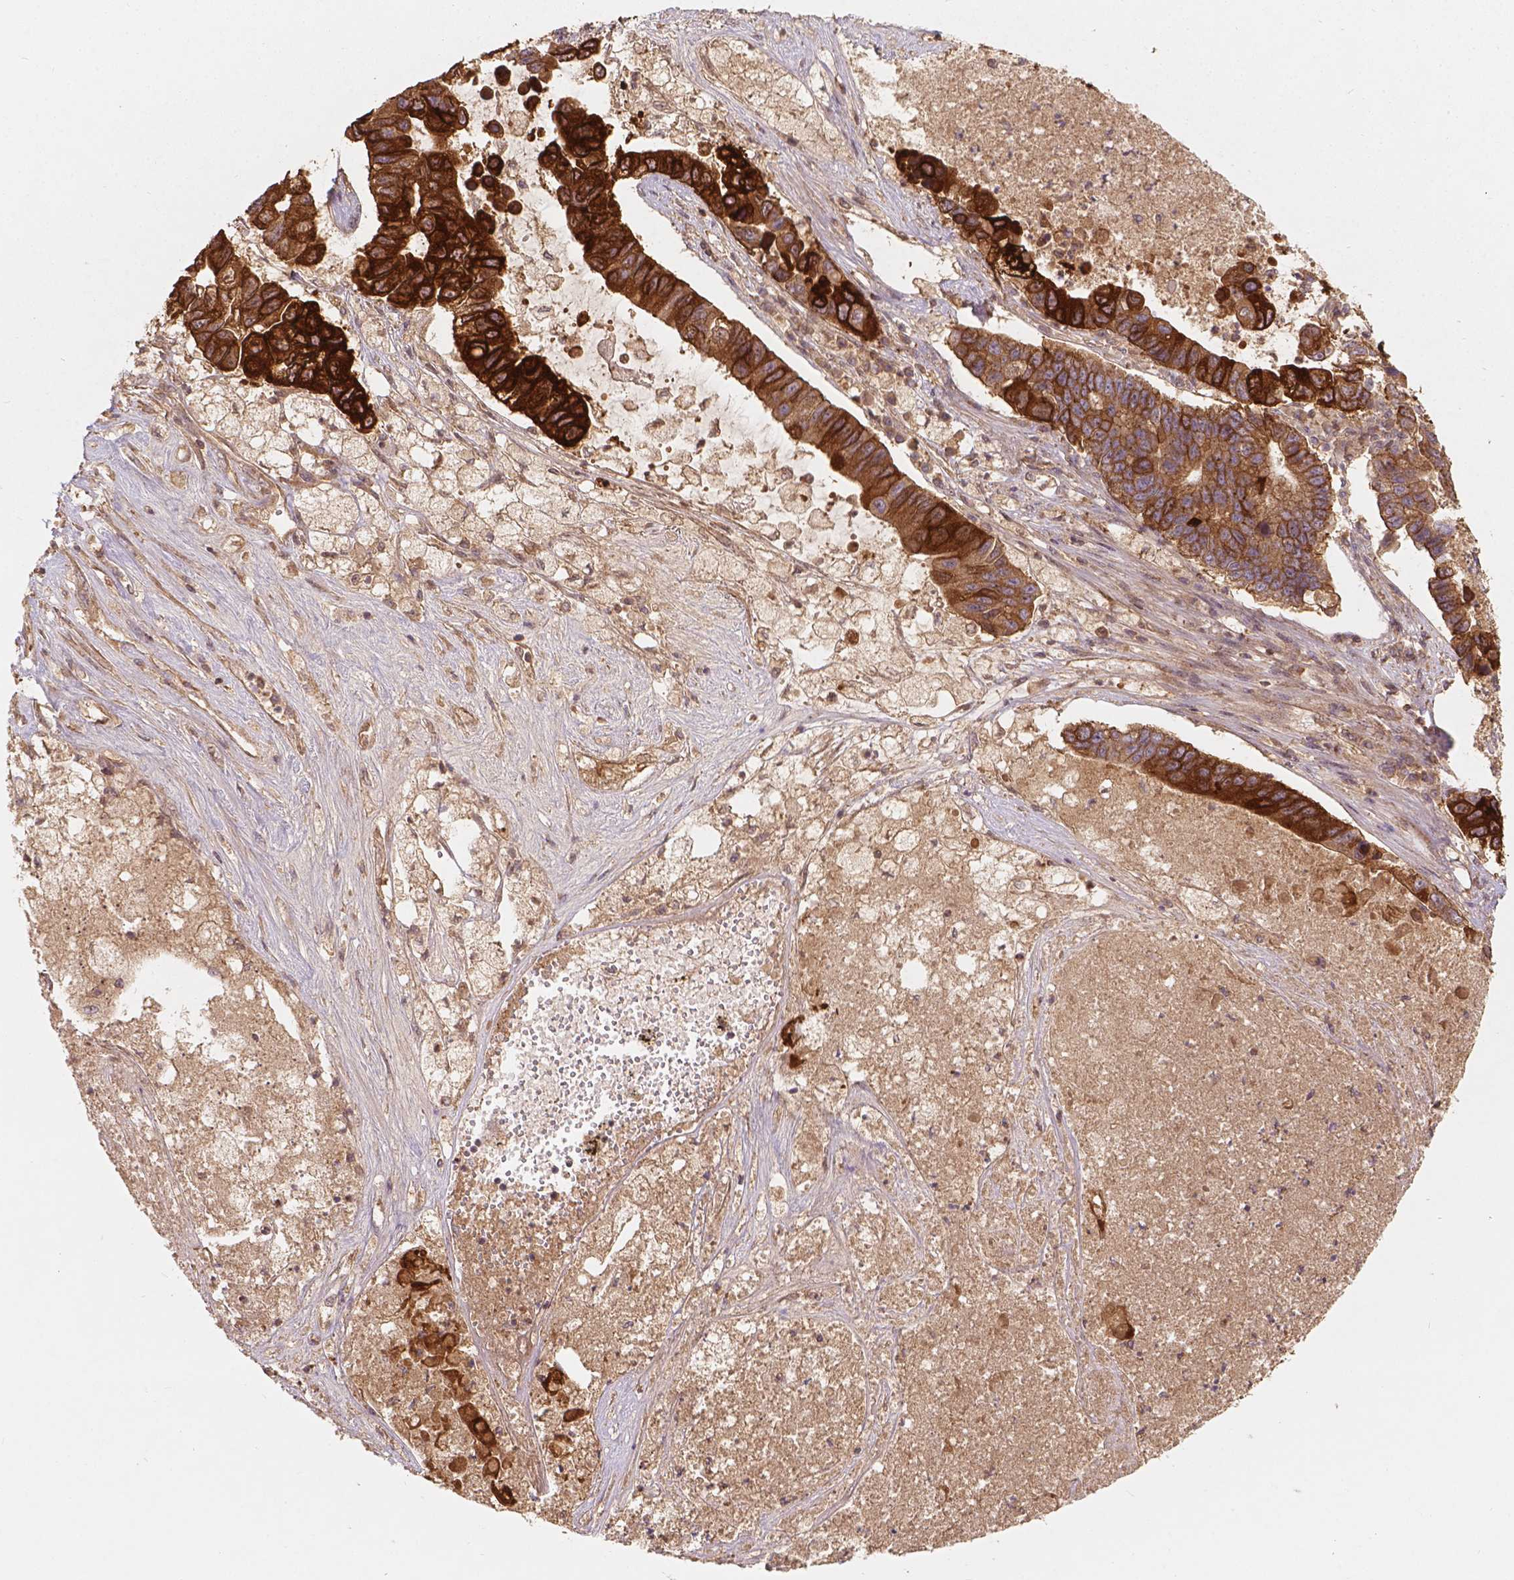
{"staining": {"intensity": "strong", "quantity": ">75%", "location": "cytoplasmic/membranous"}, "tissue": "lung cancer", "cell_type": "Tumor cells", "image_type": "cancer", "snomed": [{"axis": "morphology", "description": "Adenocarcinoma, NOS"}, {"axis": "topography", "description": "Bronchus"}, {"axis": "topography", "description": "Lung"}], "caption": "Immunohistochemical staining of human lung cancer (adenocarcinoma) shows high levels of strong cytoplasmic/membranous positivity in about >75% of tumor cells. Nuclei are stained in blue.", "gene": "XPR1", "patient": {"sex": "female", "age": 51}}